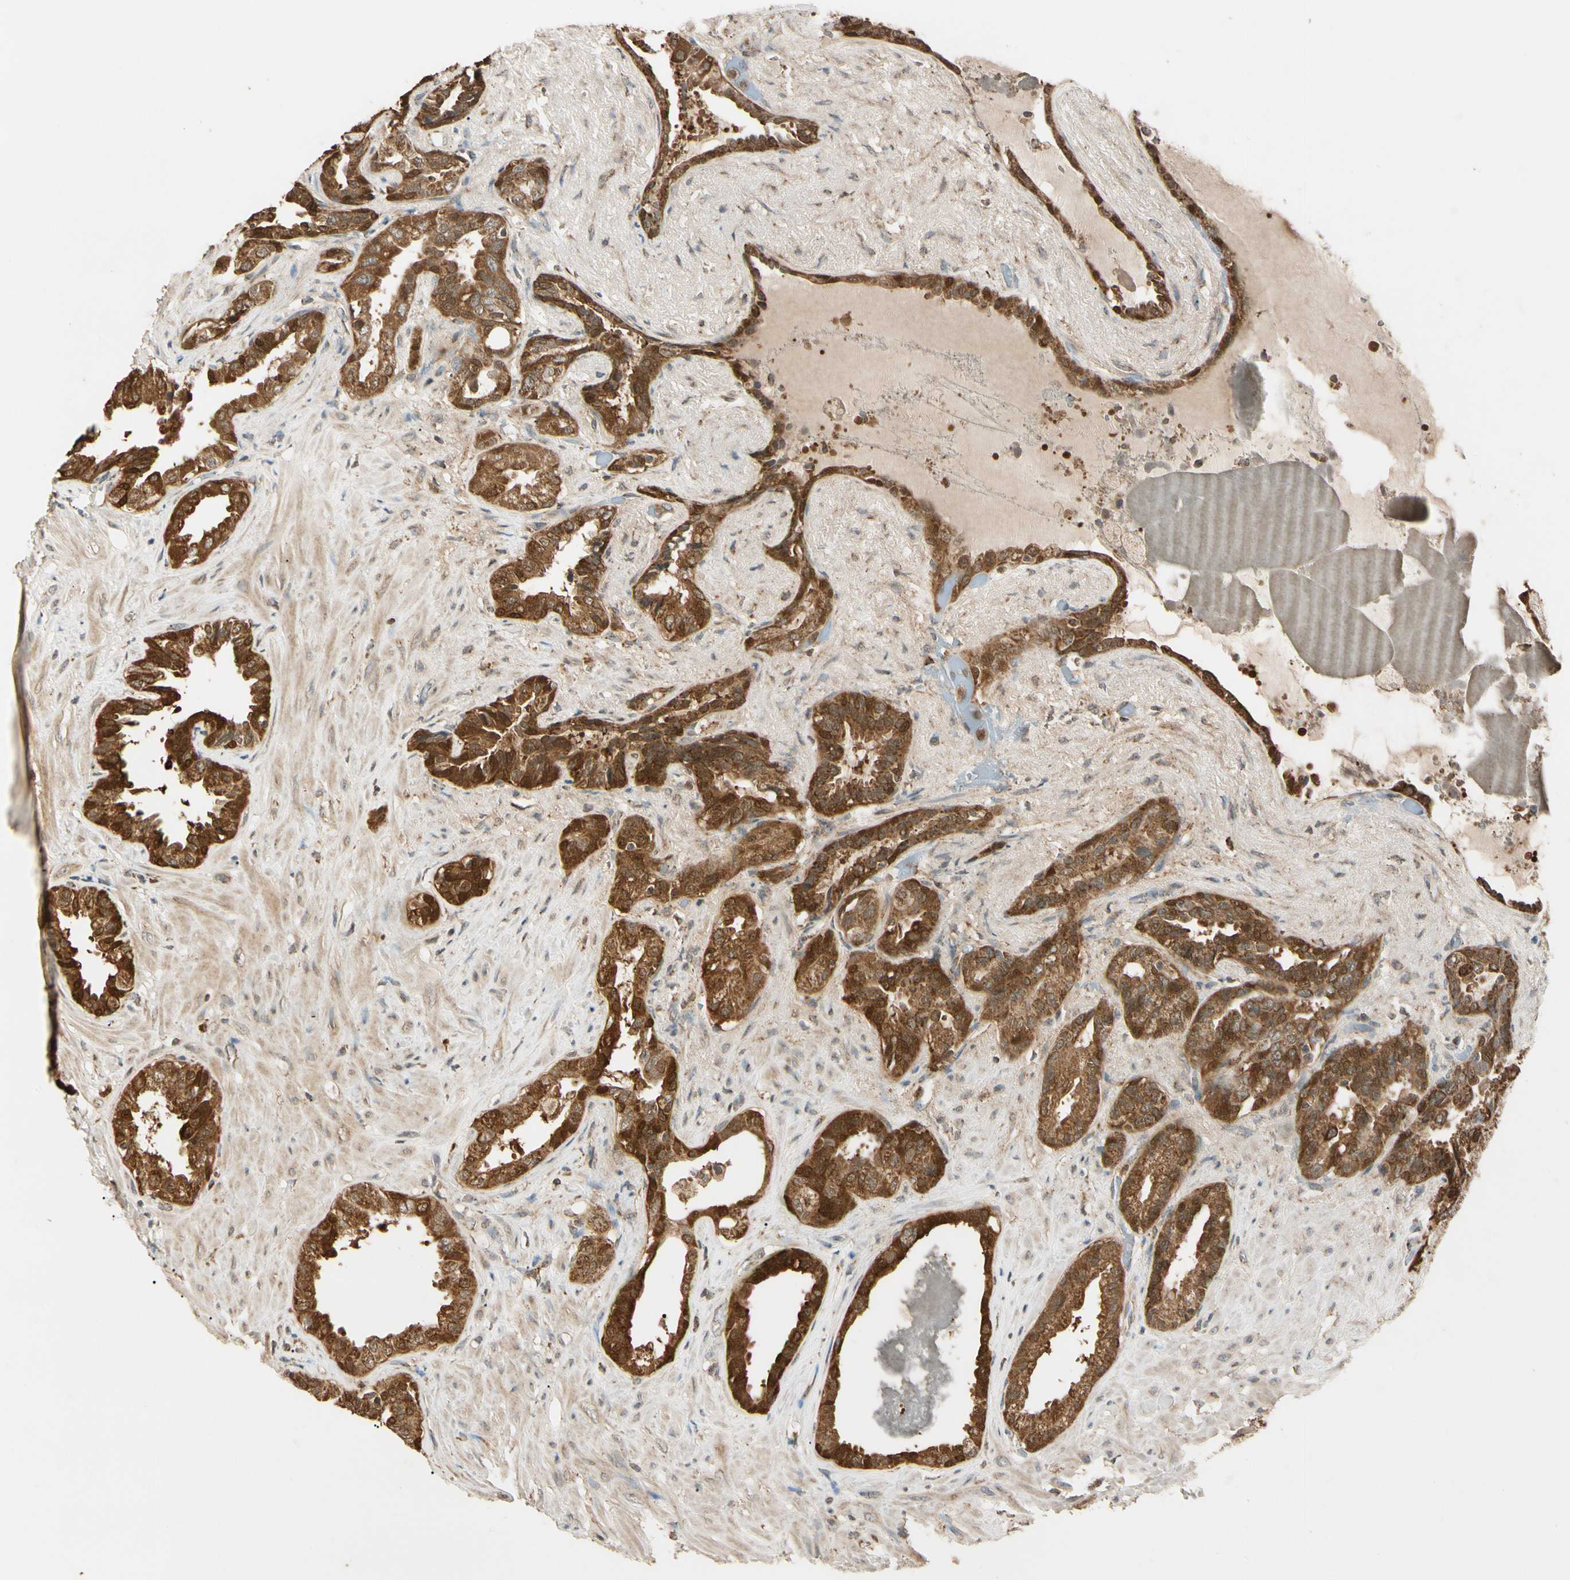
{"staining": {"intensity": "moderate", "quantity": ">75%", "location": "cytoplasmic/membranous,nuclear"}, "tissue": "seminal vesicle", "cell_type": "Glandular cells", "image_type": "normal", "snomed": [{"axis": "morphology", "description": "Normal tissue, NOS"}, {"axis": "topography", "description": "Seminal veicle"}], "caption": "Immunohistochemistry micrograph of benign human seminal vesicle stained for a protein (brown), which displays medium levels of moderate cytoplasmic/membranous,nuclear staining in about >75% of glandular cells.", "gene": "PRDX5", "patient": {"sex": "male", "age": 61}}